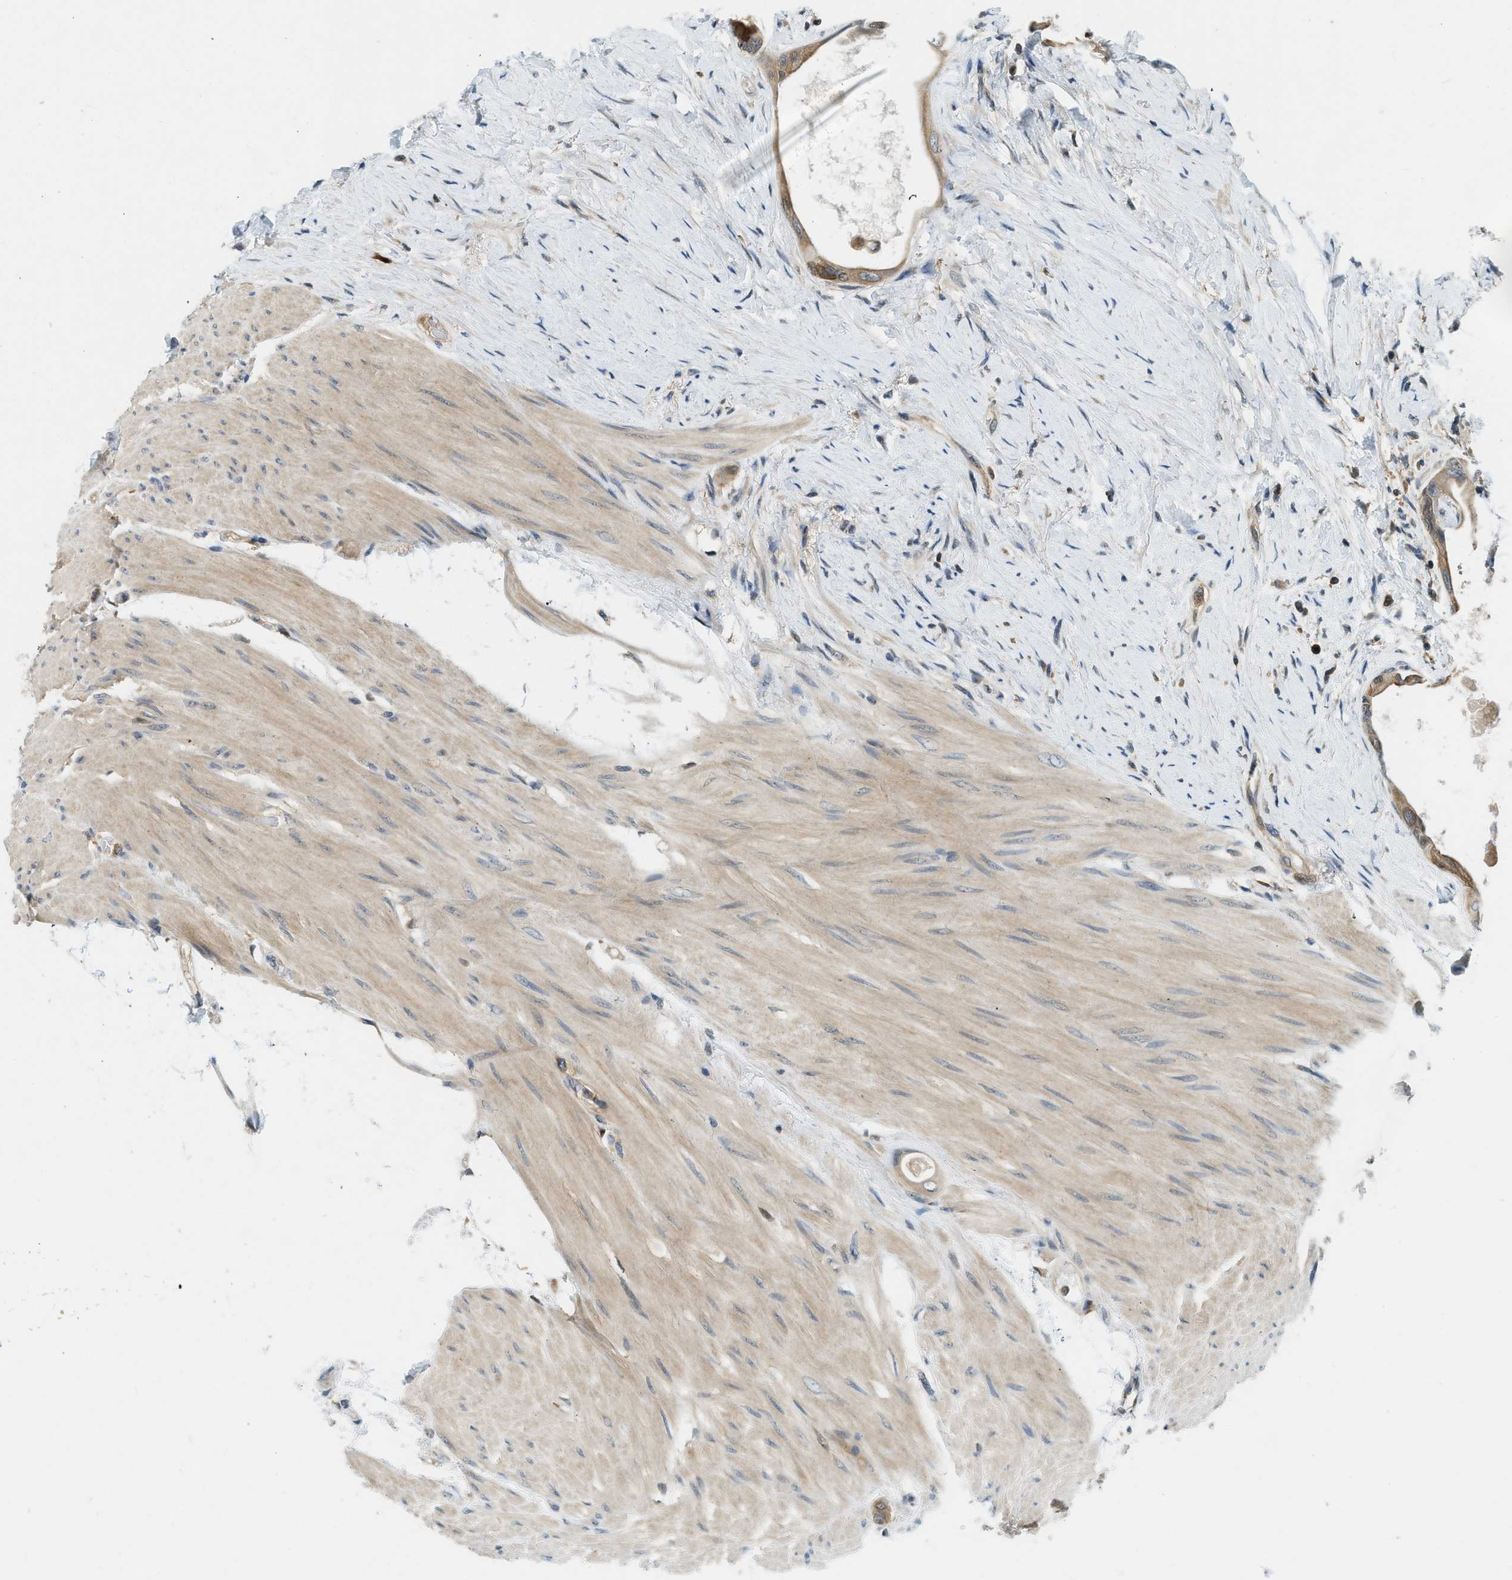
{"staining": {"intensity": "moderate", "quantity": ">75%", "location": "cytoplasmic/membranous"}, "tissue": "colorectal cancer", "cell_type": "Tumor cells", "image_type": "cancer", "snomed": [{"axis": "morphology", "description": "Adenocarcinoma, NOS"}, {"axis": "topography", "description": "Rectum"}], "caption": "The micrograph displays a brown stain indicating the presence of a protein in the cytoplasmic/membranous of tumor cells in colorectal cancer. (IHC, brightfield microscopy, high magnification).", "gene": "GMPPB", "patient": {"sex": "male", "age": 51}}